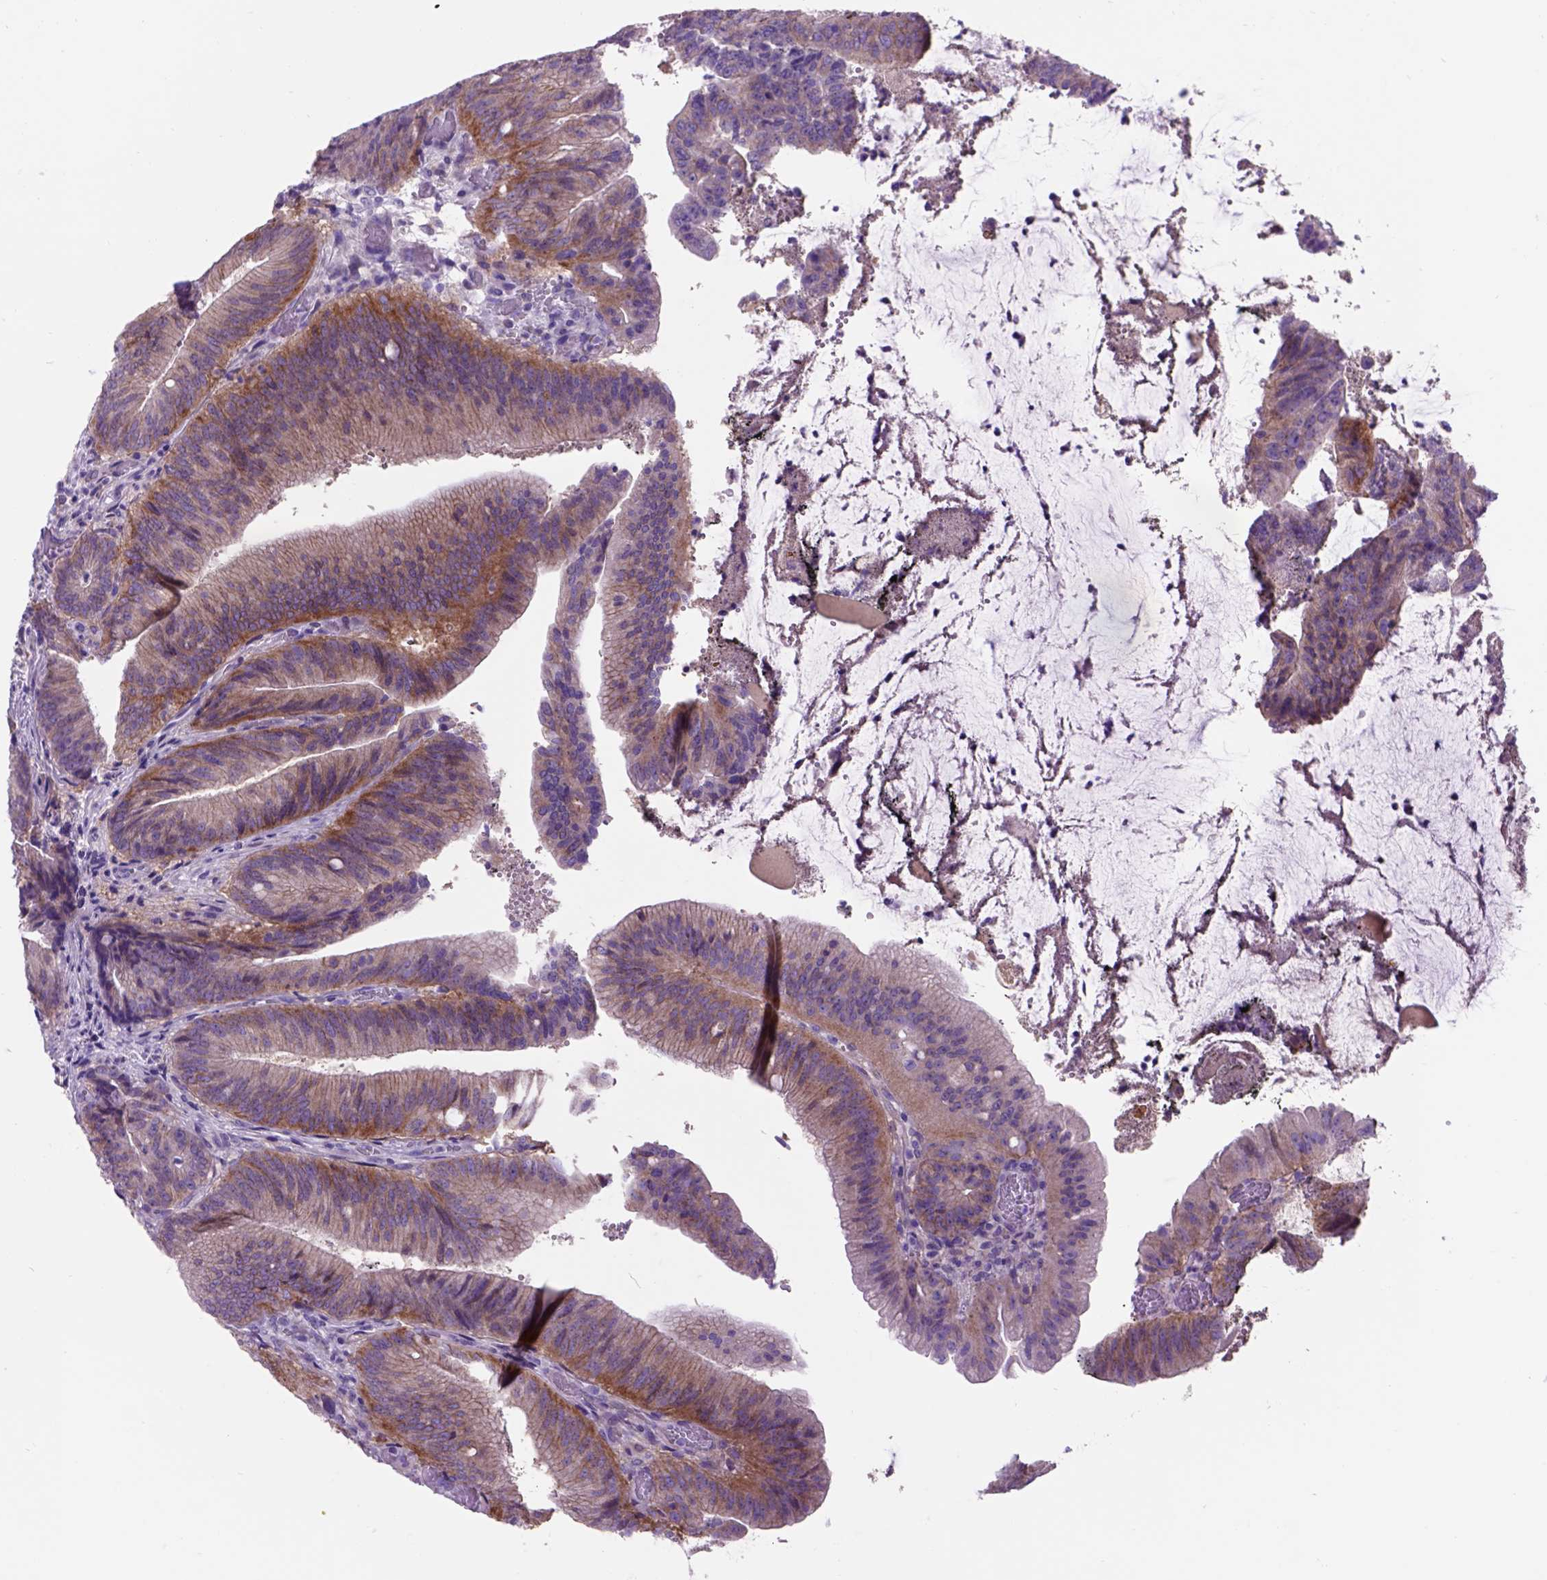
{"staining": {"intensity": "moderate", "quantity": "<25%", "location": "cytoplasmic/membranous"}, "tissue": "colorectal cancer", "cell_type": "Tumor cells", "image_type": "cancer", "snomed": [{"axis": "morphology", "description": "Adenocarcinoma, NOS"}, {"axis": "topography", "description": "Colon"}], "caption": "A micrograph of adenocarcinoma (colorectal) stained for a protein exhibits moderate cytoplasmic/membranous brown staining in tumor cells.", "gene": "EGFR", "patient": {"sex": "female", "age": 43}}